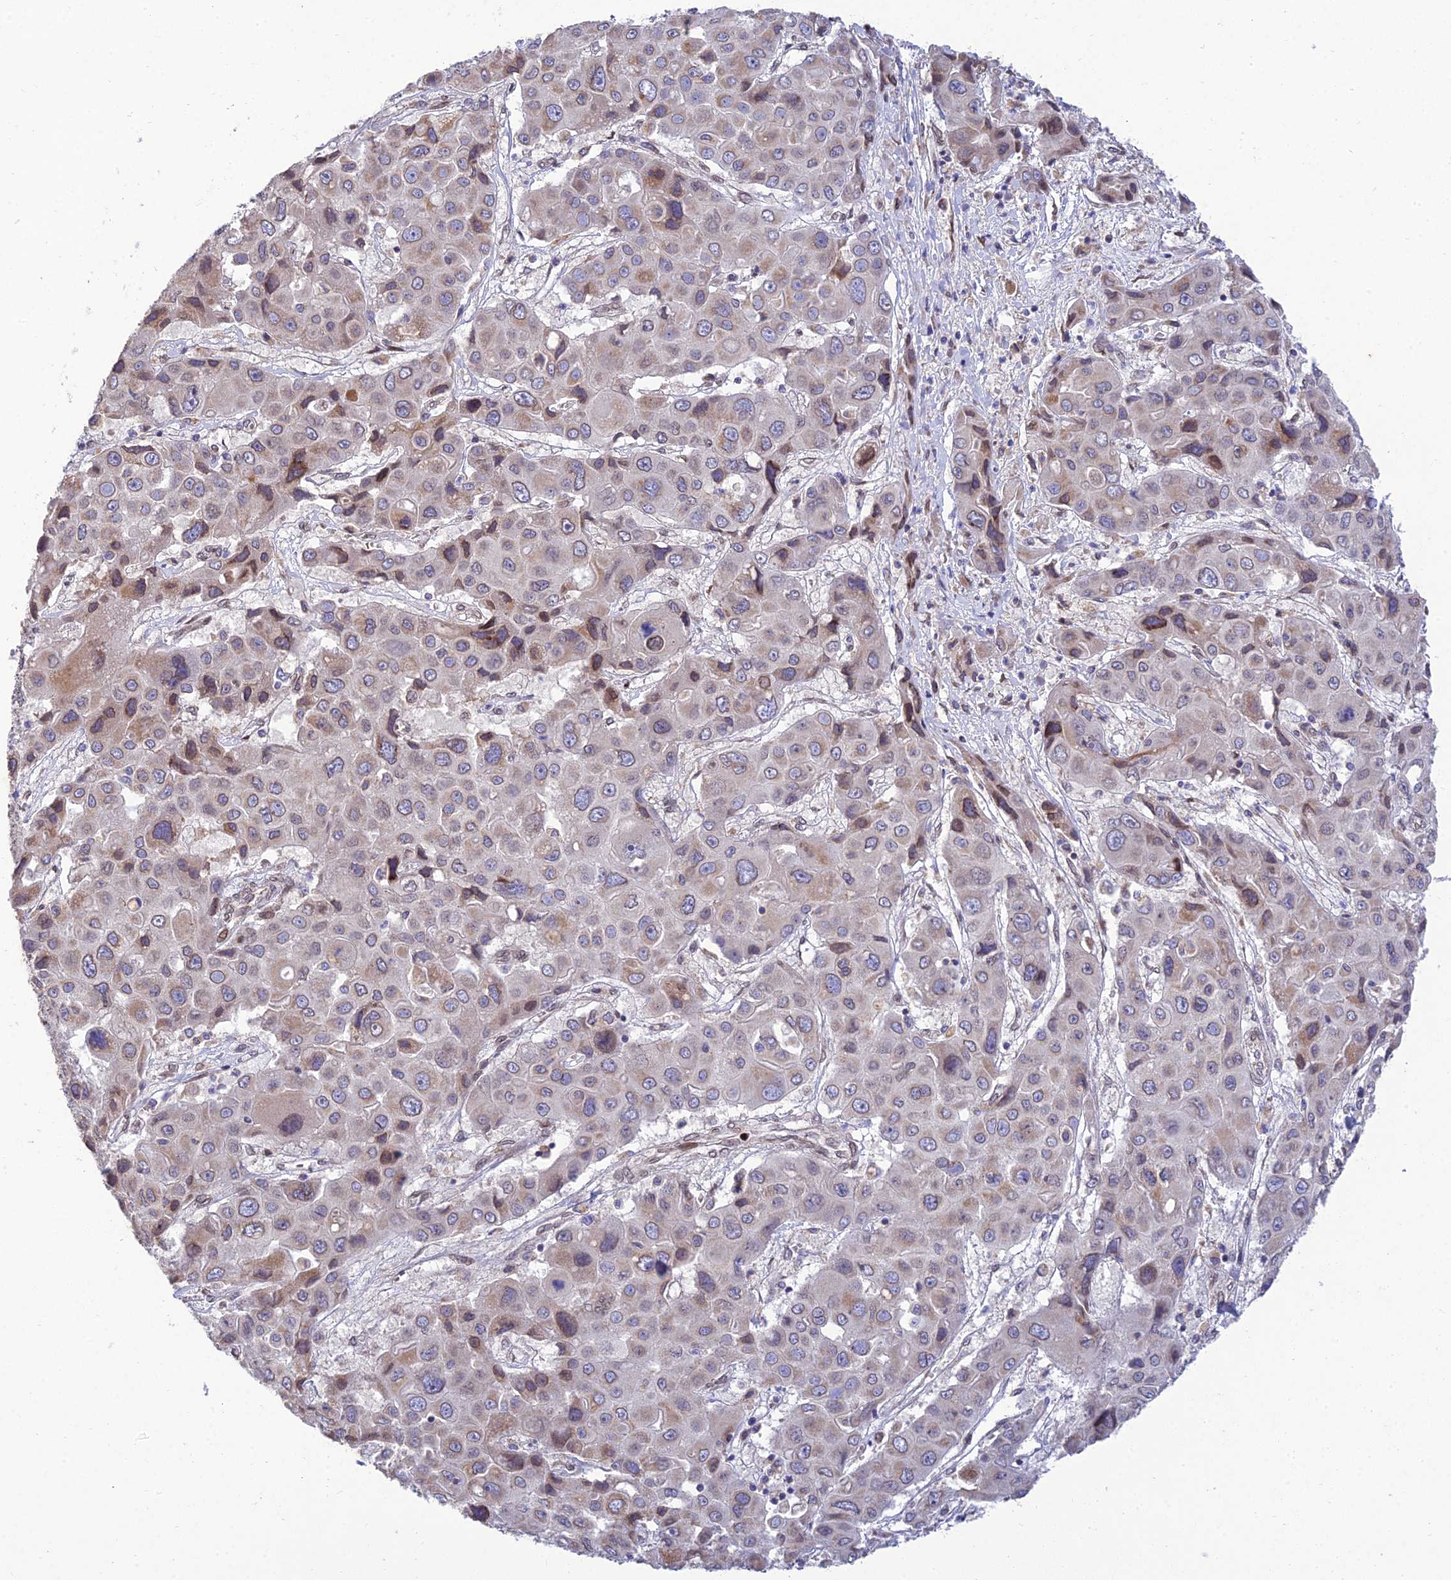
{"staining": {"intensity": "weak", "quantity": "<25%", "location": "cytoplasmic/membranous"}, "tissue": "liver cancer", "cell_type": "Tumor cells", "image_type": "cancer", "snomed": [{"axis": "morphology", "description": "Cholangiocarcinoma"}, {"axis": "topography", "description": "Liver"}], "caption": "High magnification brightfield microscopy of liver cancer (cholangiocarcinoma) stained with DAB (3,3'-diaminobenzidine) (brown) and counterstained with hematoxylin (blue): tumor cells show no significant staining.", "gene": "MGAT2", "patient": {"sex": "male", "age": 67}}